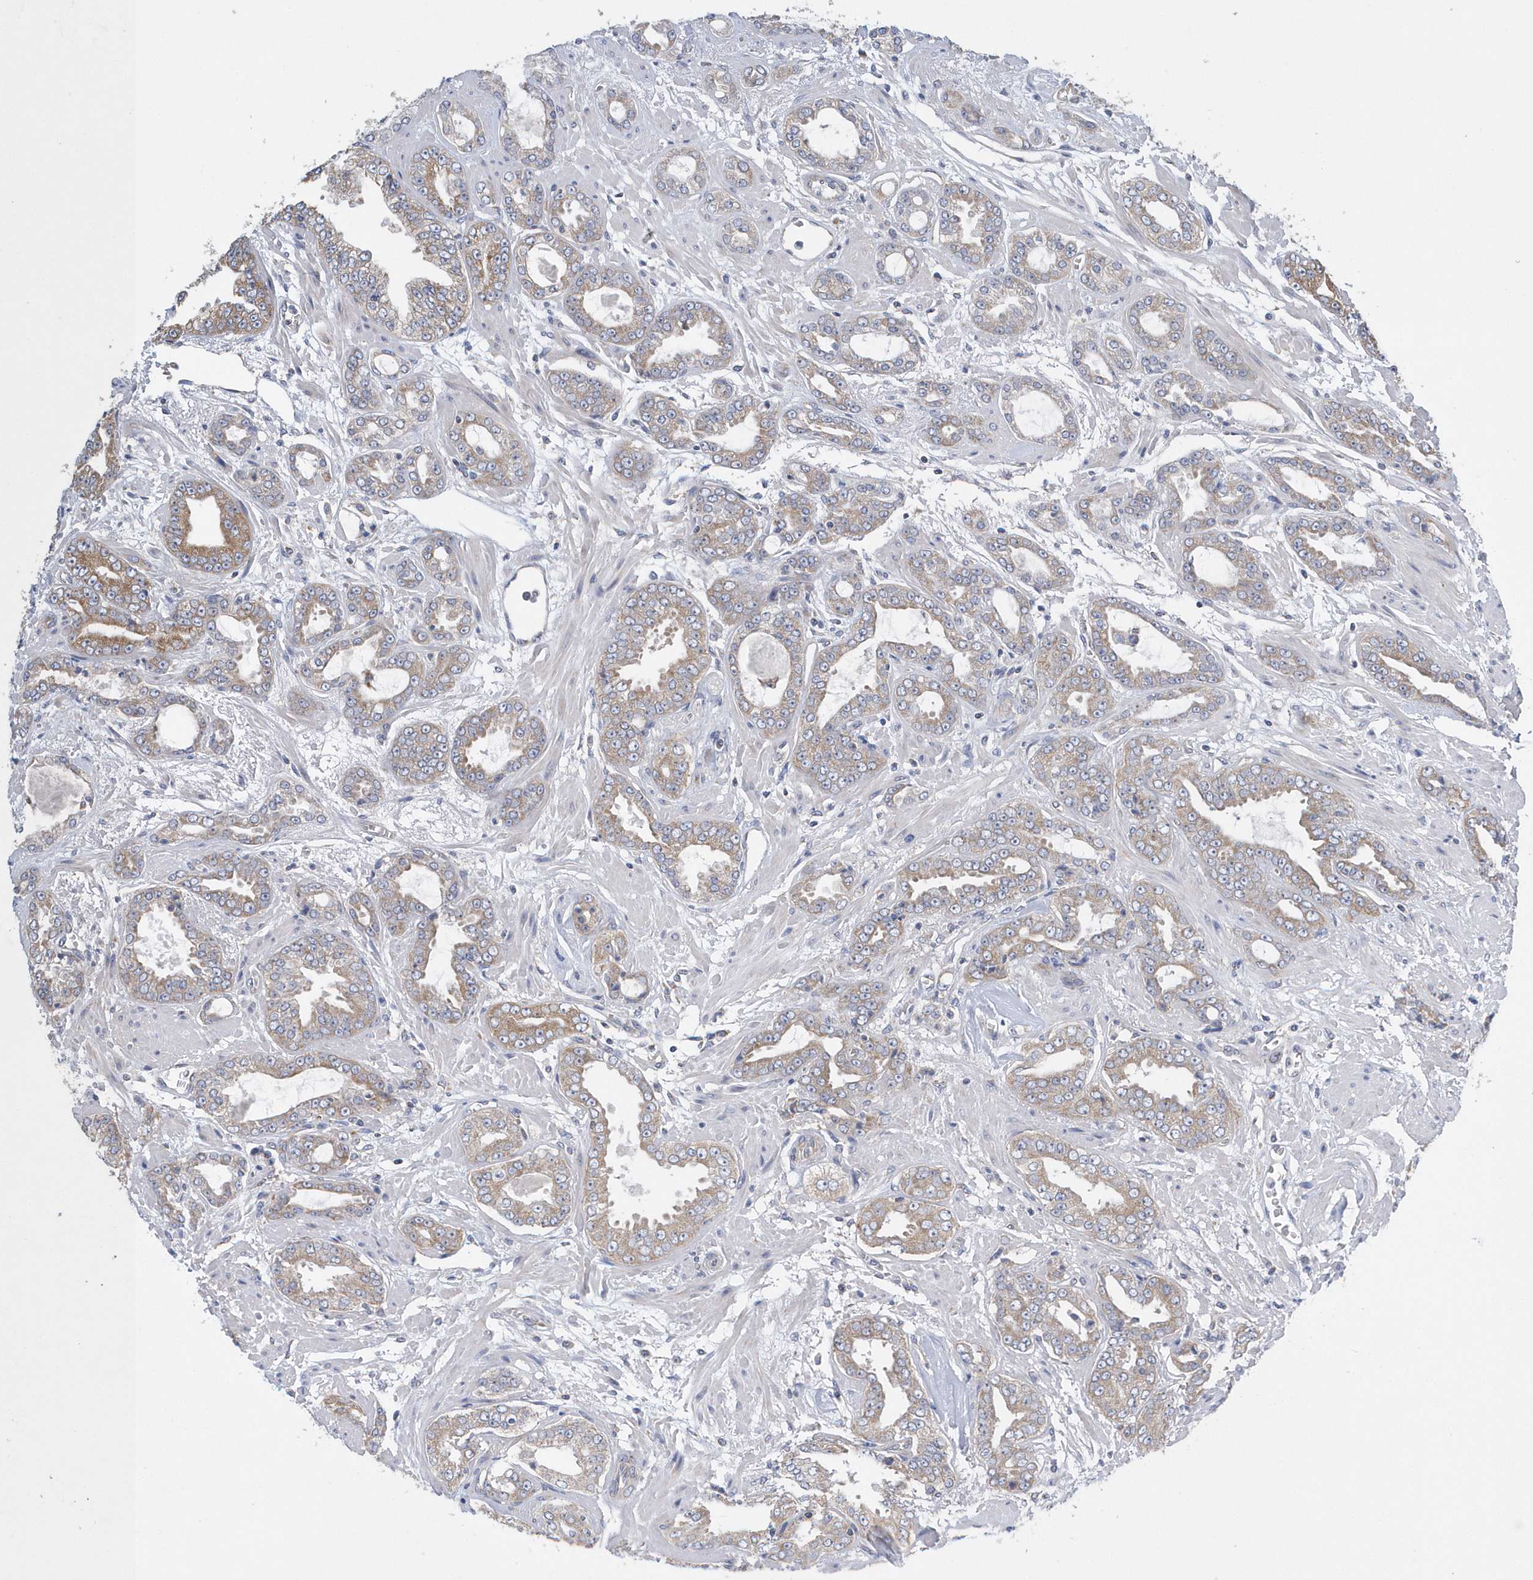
{"staining": {"intensity": "moderate", "quantity": "25%-75%", "location": "cytoplasmic/membranous"}, "tissue": "prostate cancer", "cell_type": "Tumor cells", "image_type": "cancer", "snomed": [{"axis": "morphology", "description": "Adenocarcinoma, High grade"}, {"axis": "topography", "description": "Prostate"}], "caption": "Prostate adenocarcinoma (high-grade) was stained to show a protein in brown. There is medium levels of moderate cytoplasmic/membranous positivity in about 25%-75% of tumor cells. The staining was performed using DAB (3,3'-diaminobenzidine) to visualize the protein expression in brown, while the nuclei were stained in blue with hematoxylin (Magnification: 20x).", "gene": "SPATA5", "patient": {"sex": "male", "age": 71}}